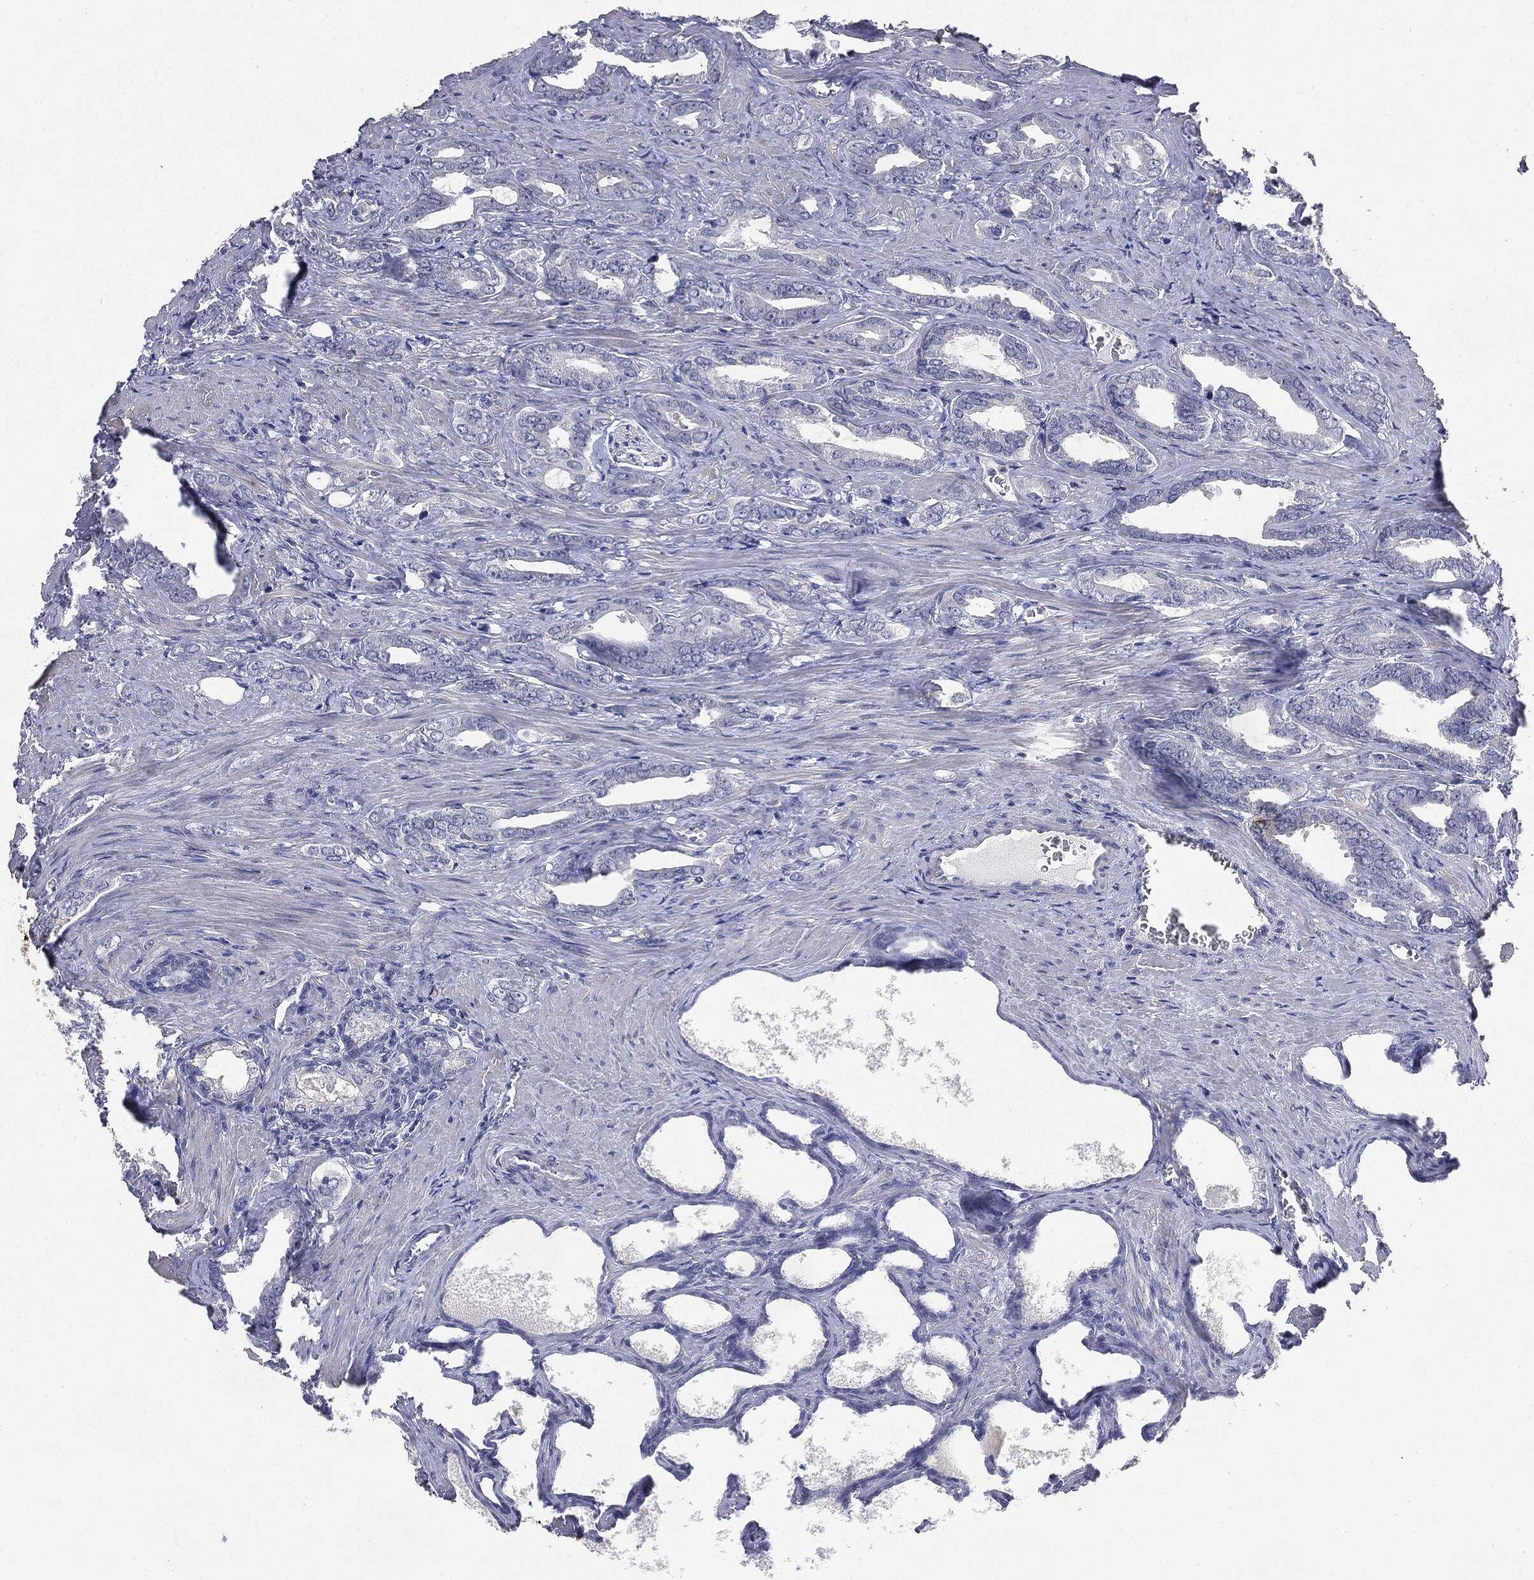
{"staining": {"intensity": "negative", "quantity": "none", "location": "none"}, "tissue": "prostate cancer", "cell_type": "Tumor cells", "image_type": "cancer", "snomed": [{"axis": "morphology", "description": "Adenocarcinoma, NOS"}, {"axis": "topography", "description": "Prostate"}], "caption": "A photomicrograph of prostate adenocarcinoma stained for a protein displays no brown staining in tumor cells.", "gene": "SLC2A2", "patient": {"sex": "male", "age": 66}}